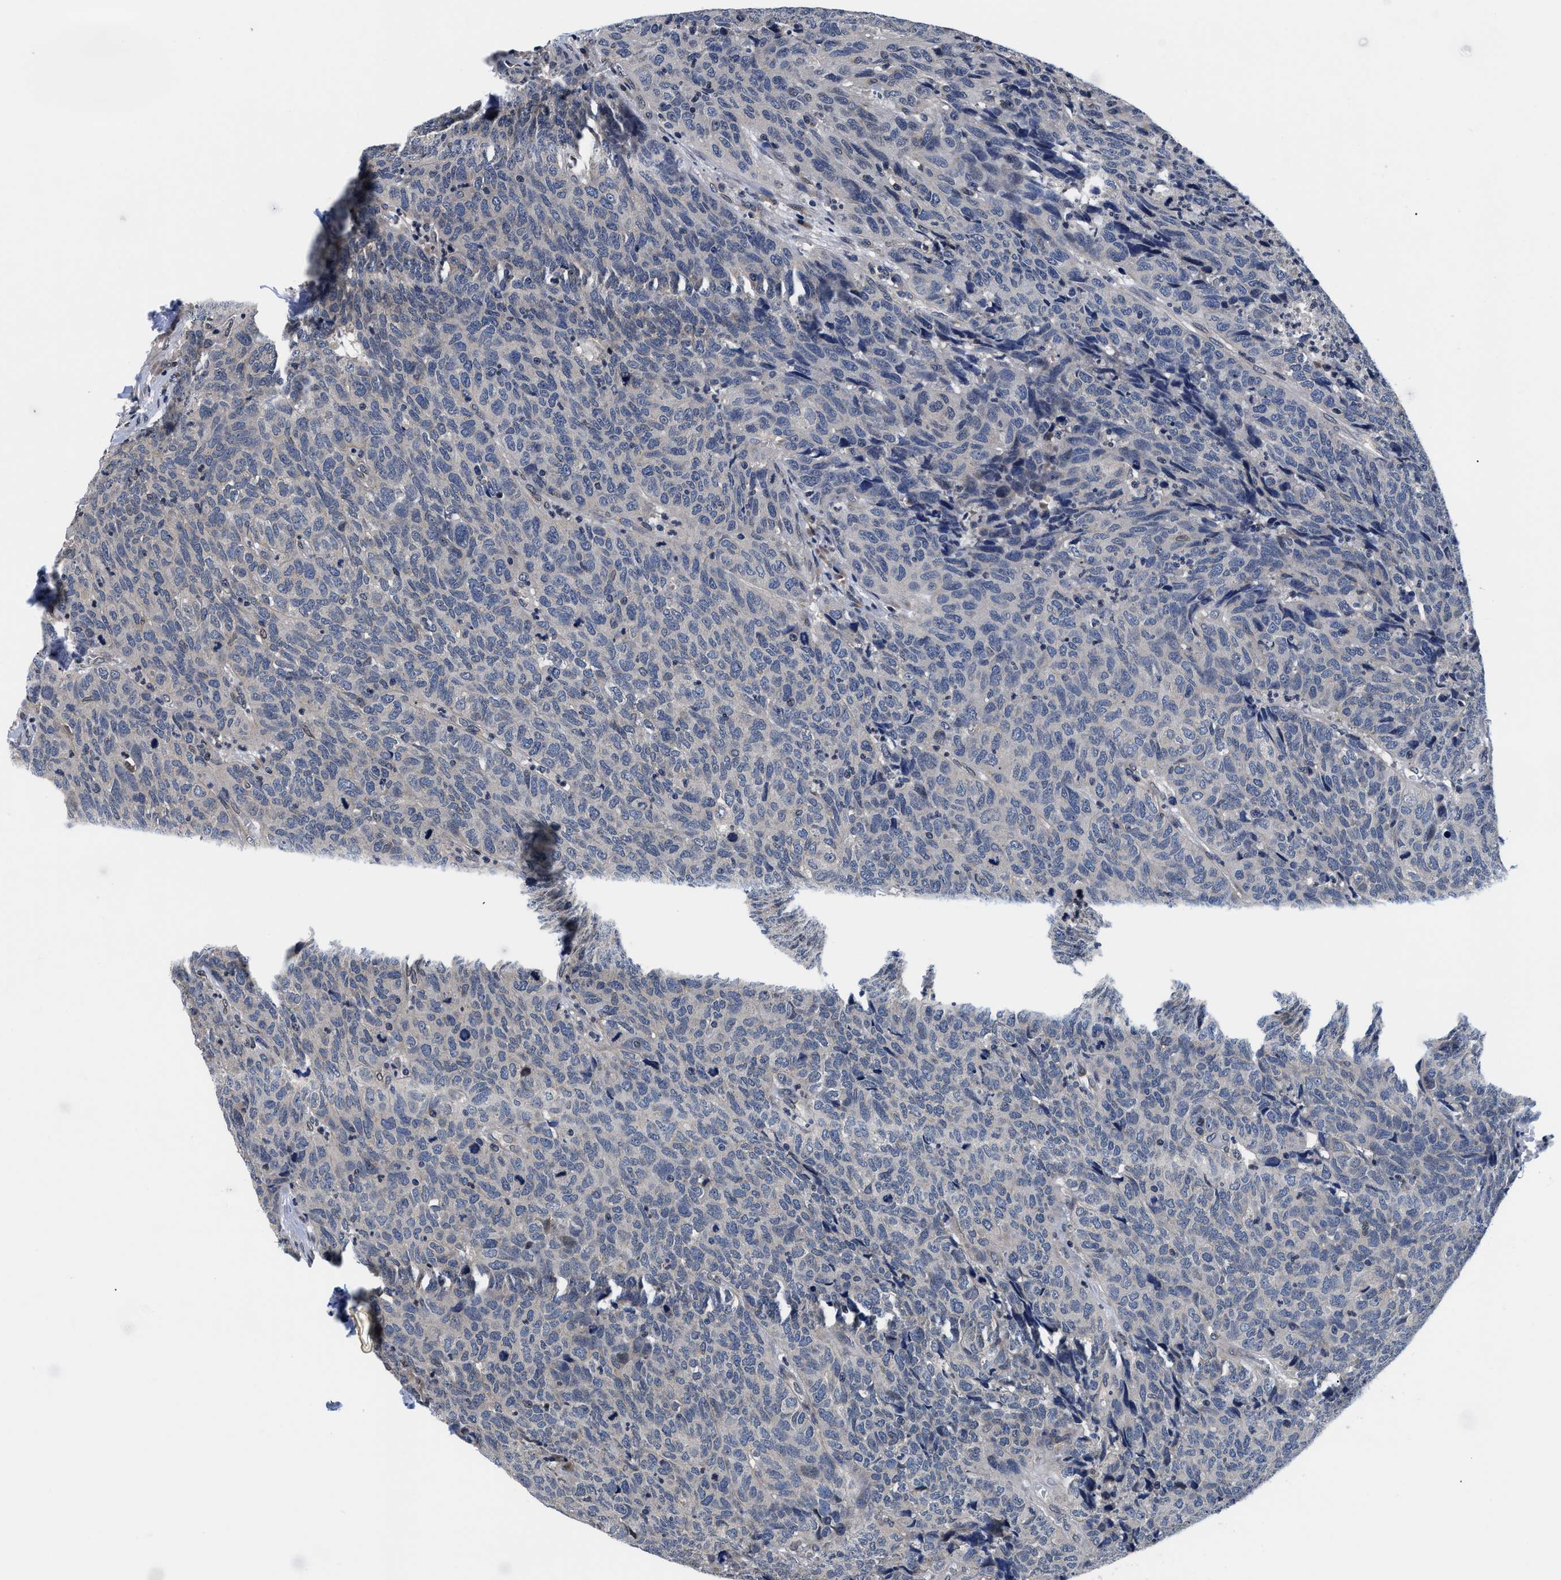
{"staining": {"intensity": "negative", "quantity": "none", "location": "none"}, "tissue": "head and neck cancer", "cell_type": "Tumor cells", "image_type": "cancer", "snomed": [{"axis": "morphology", "description": "Squamous cell carcinoma, NOS"}, {"axis": "topography", "description": "Head-Neck"}], "caption": "Tumor cells are negative for brown protein staining in head and neck cancer (squamous cell carcinoma). The staining was performed using DAB (3,3'-diaminobenzidine) to visualize the protein expression in brown, while the nuclei were stained in blue with hematoxylin (Magnification: 20x).", "gene": "SNX10", "patient": {"sex": "male", "age": 66}}